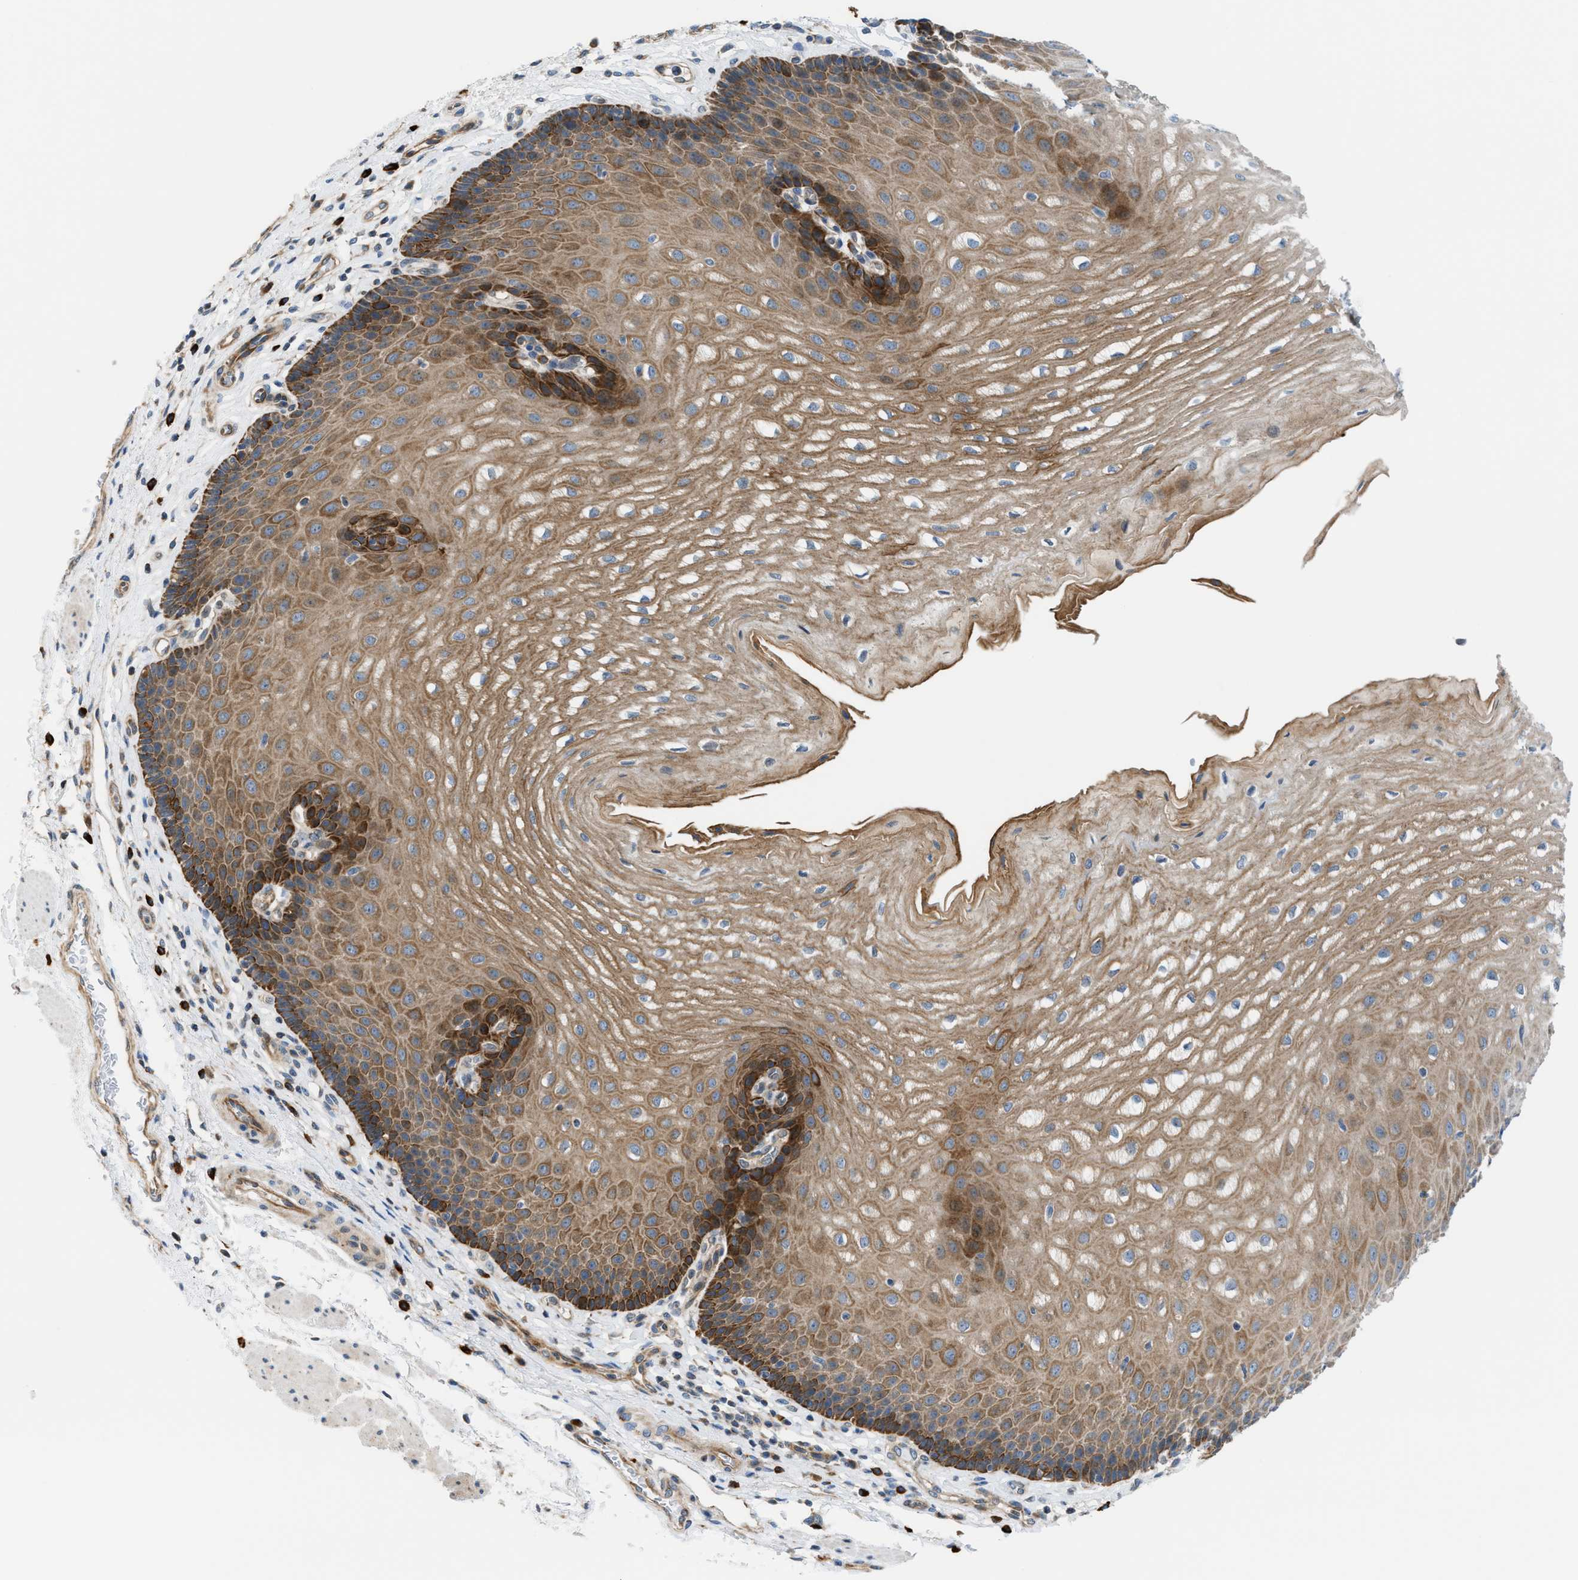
{"staining": {"intensity": "moderate", "quantity": ">75%", "location": "cytoplasmic/membranous"}, "tissue": "esophagus", "cell_type": "Squamous epithelial cells", "image_type": "normal", "snomed": [{"axis": "morphology", "description": "Normal tissue, NOS"}, {"axis": "topography", "description": "Esophagus"}], "caption": "High-magnification brightfield microscopy of benign esophagus stained with DAB (brown) and counterstained with hematoxylin (blue). squamous epithelial cells exhibit moderate cytoplasmic/membranous staining is present in about>75% of cells. (DAB = brown stain, brightfield microscopy at high magnification).", "gene": "PDCL", "patient": {"sex": "male", "age": 54}}